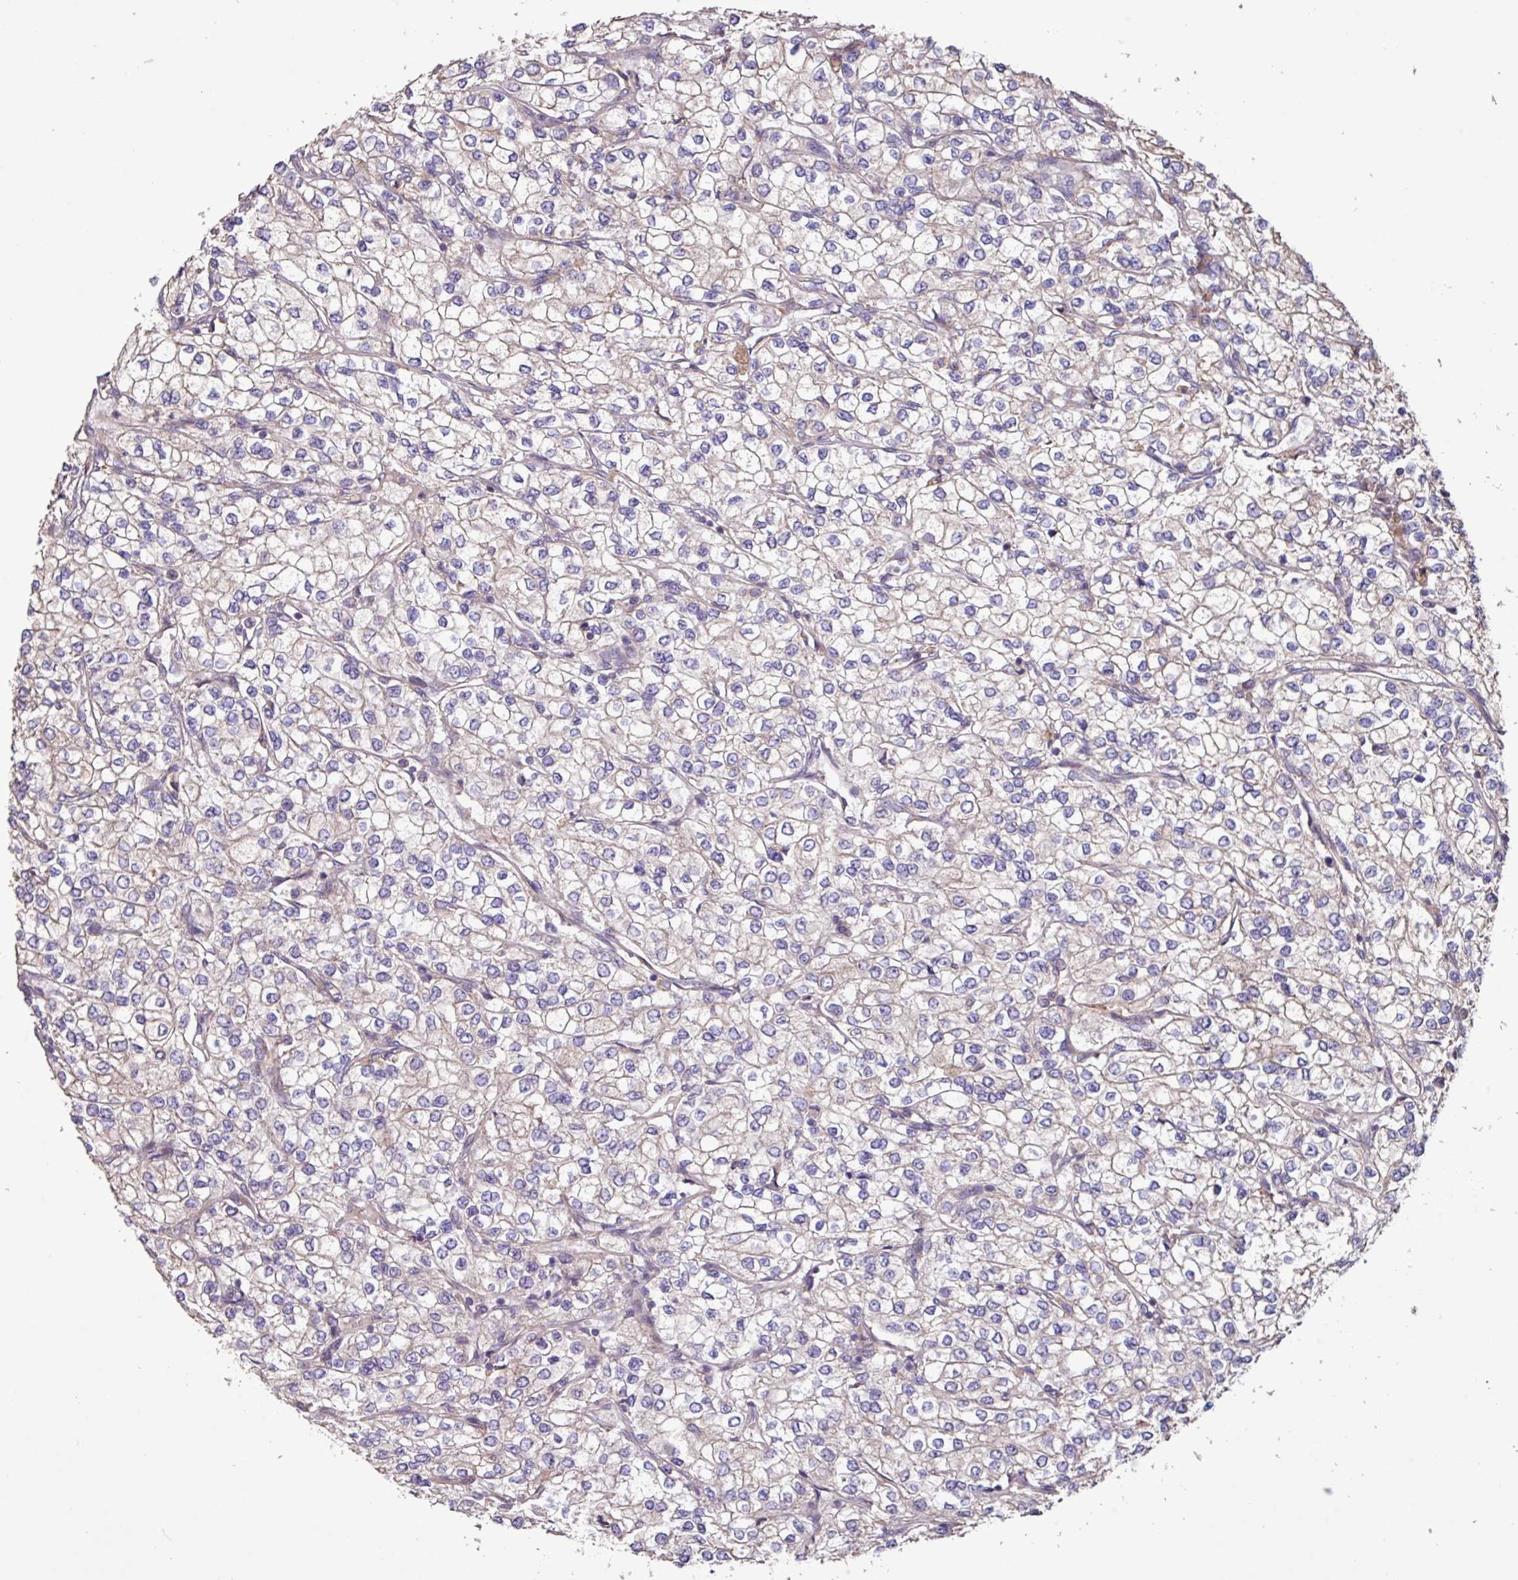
{"staining": {"intensity": "negative", "quantity": "none", "location": "none"}, "tissue": "renal cancer", "cell_type": "Tumor cells", "image_type": "cancer", "snomed": [{"axis": "morphology", "description": "Adenocarcinoma, NOS"}, {"axis": "topography", "description": "Kidney"}], "caption": "Immunohistochemistry histopathology image of neoplastic tissue: renal cancer stained with DAB exhibits no significant protein expression in tumor cells. (DAB (3,3'-diaminobenzidine) immunohistochemistry (IHC) with hematoxylin counter stain).", "gene": "PTPRQ", "patient": {"sex": "male", "age": 80}}